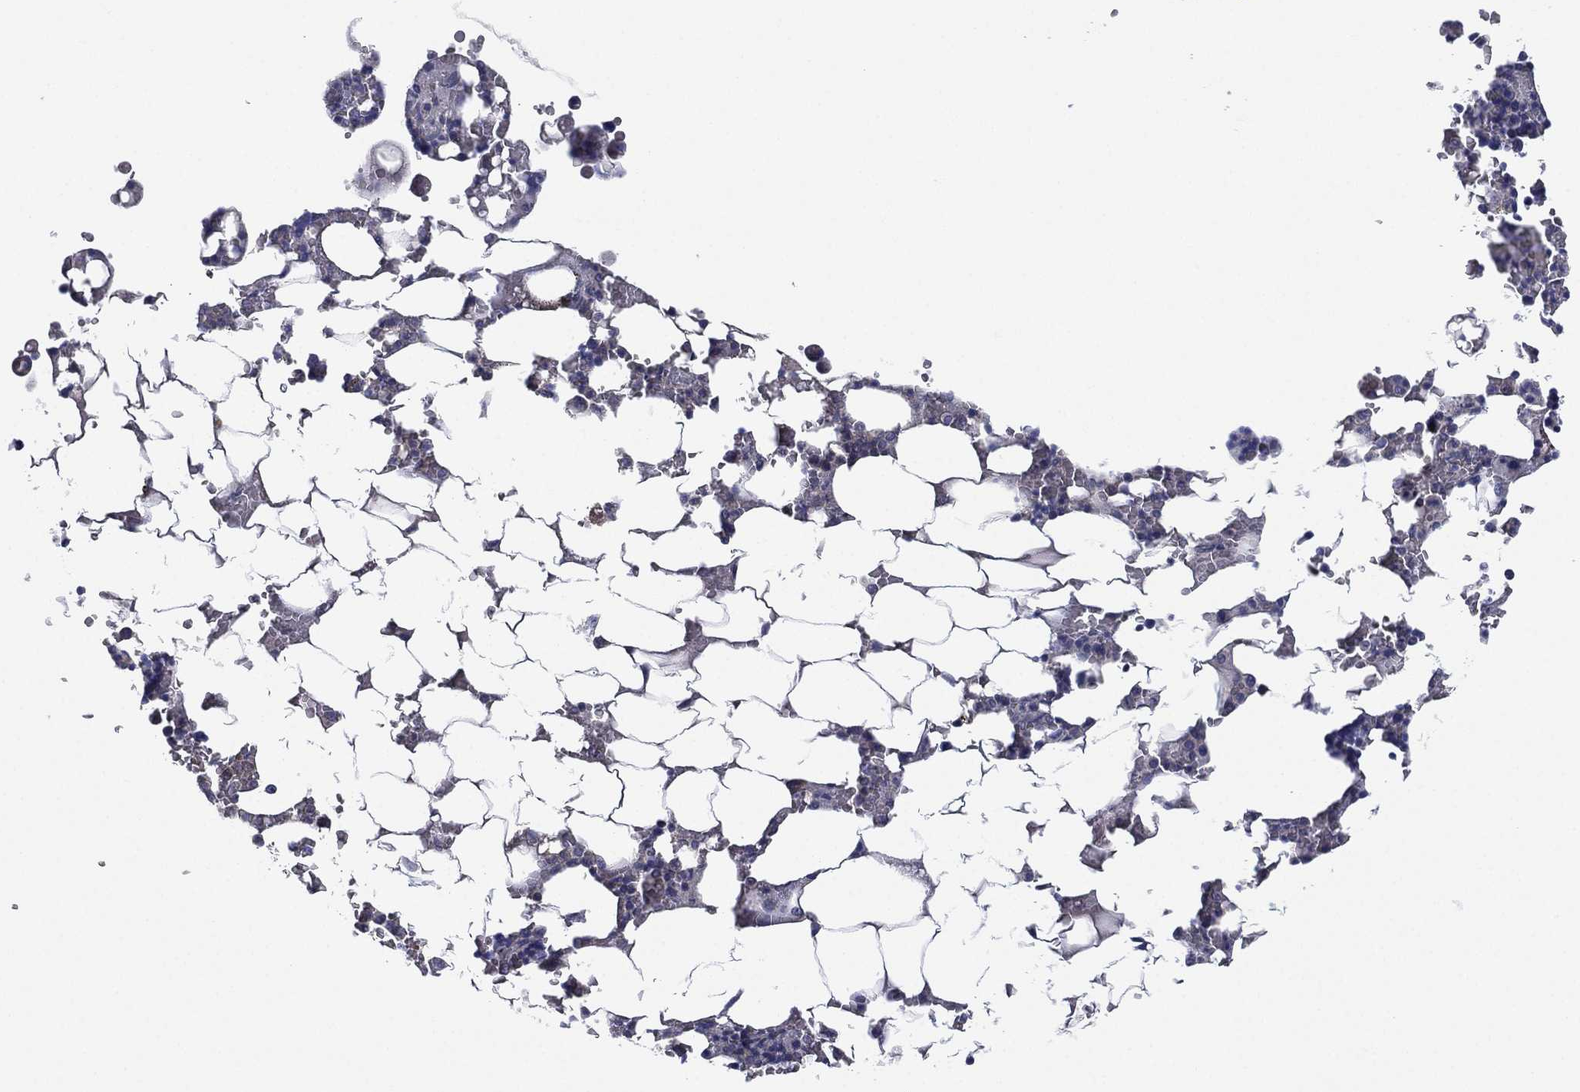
{"staining": {"intensity": "negative", "quantity": "none", "location": "none"}, "tissue": "bone marrow", "cell_type": "Hematopoietic cells", "image_type": "normal", "snomed": [{"axis": "morphology", "description": "Normal tissue, NOS"}, {"axis": "topography", "description": "Bone marrow"}], "caption": "This is an IHC image of unremarkable bone marrow. There is no expression in hematopoietic cells.", "gene": "MPP7", "patient": {"sex": "male", "age": 51}}